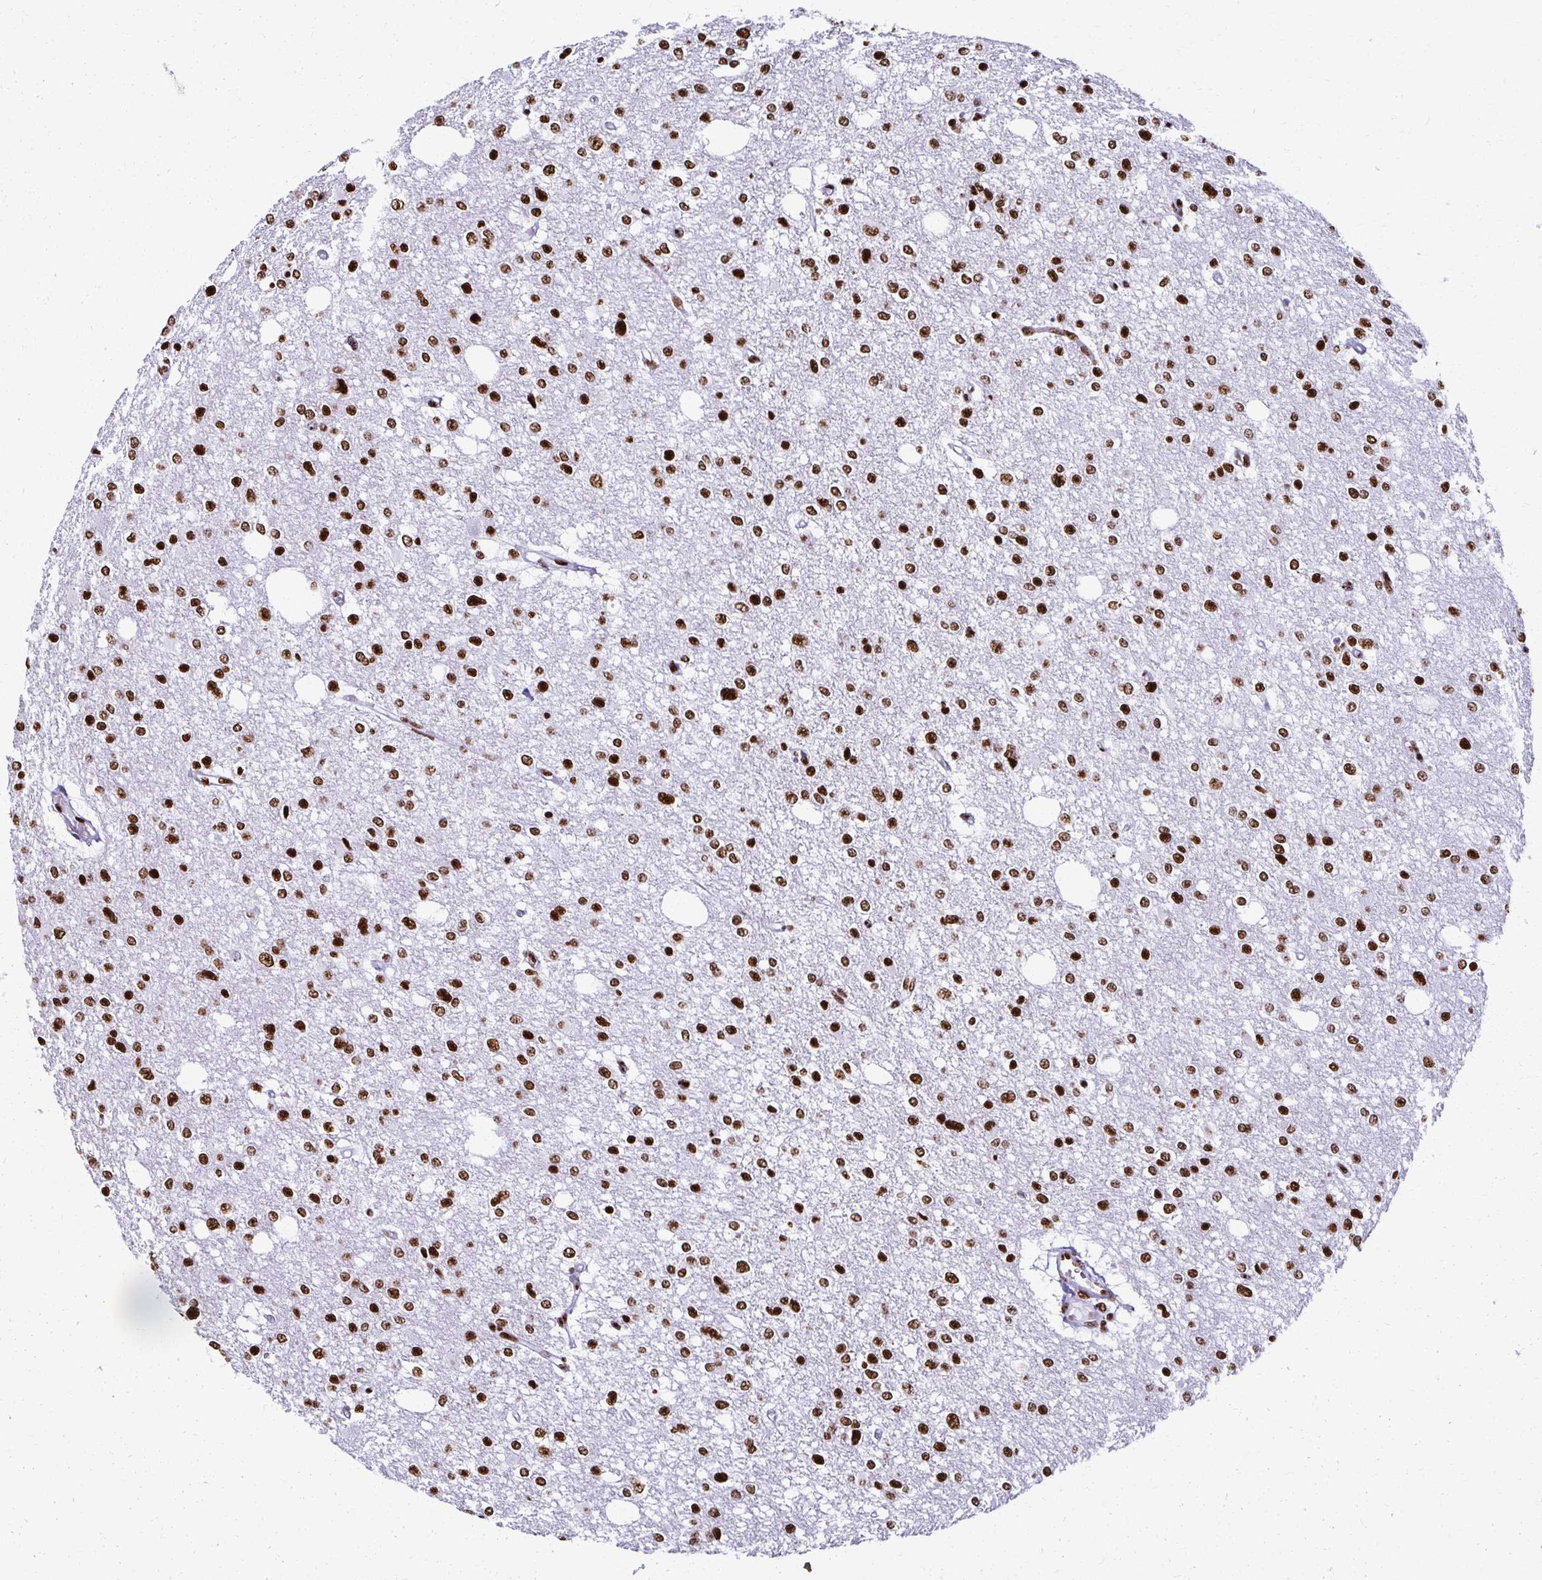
{"staining": {"intensity": "strong", "quantity": ">75%", "location": "nuclear"}, "tissue": "glioma", "cell_type": "Tumor cells", "image_type": "cancer", "snomed": [{"axis": "morphology", "description": "Glioma, malignant, Low grade"}, {"axis": "topography", "description": "Brain"}], "caption": "This histopathology image demonstrates low-grade glioma (malignant) stained with immunohistochemistry (IHC) to label a protein in brown. The nuclear of tumor cells show strong positivity for the protein. Nuclei are counter-stained blue.", "gene": "NONO", "patient": {"sex": "male", "age": 26}}